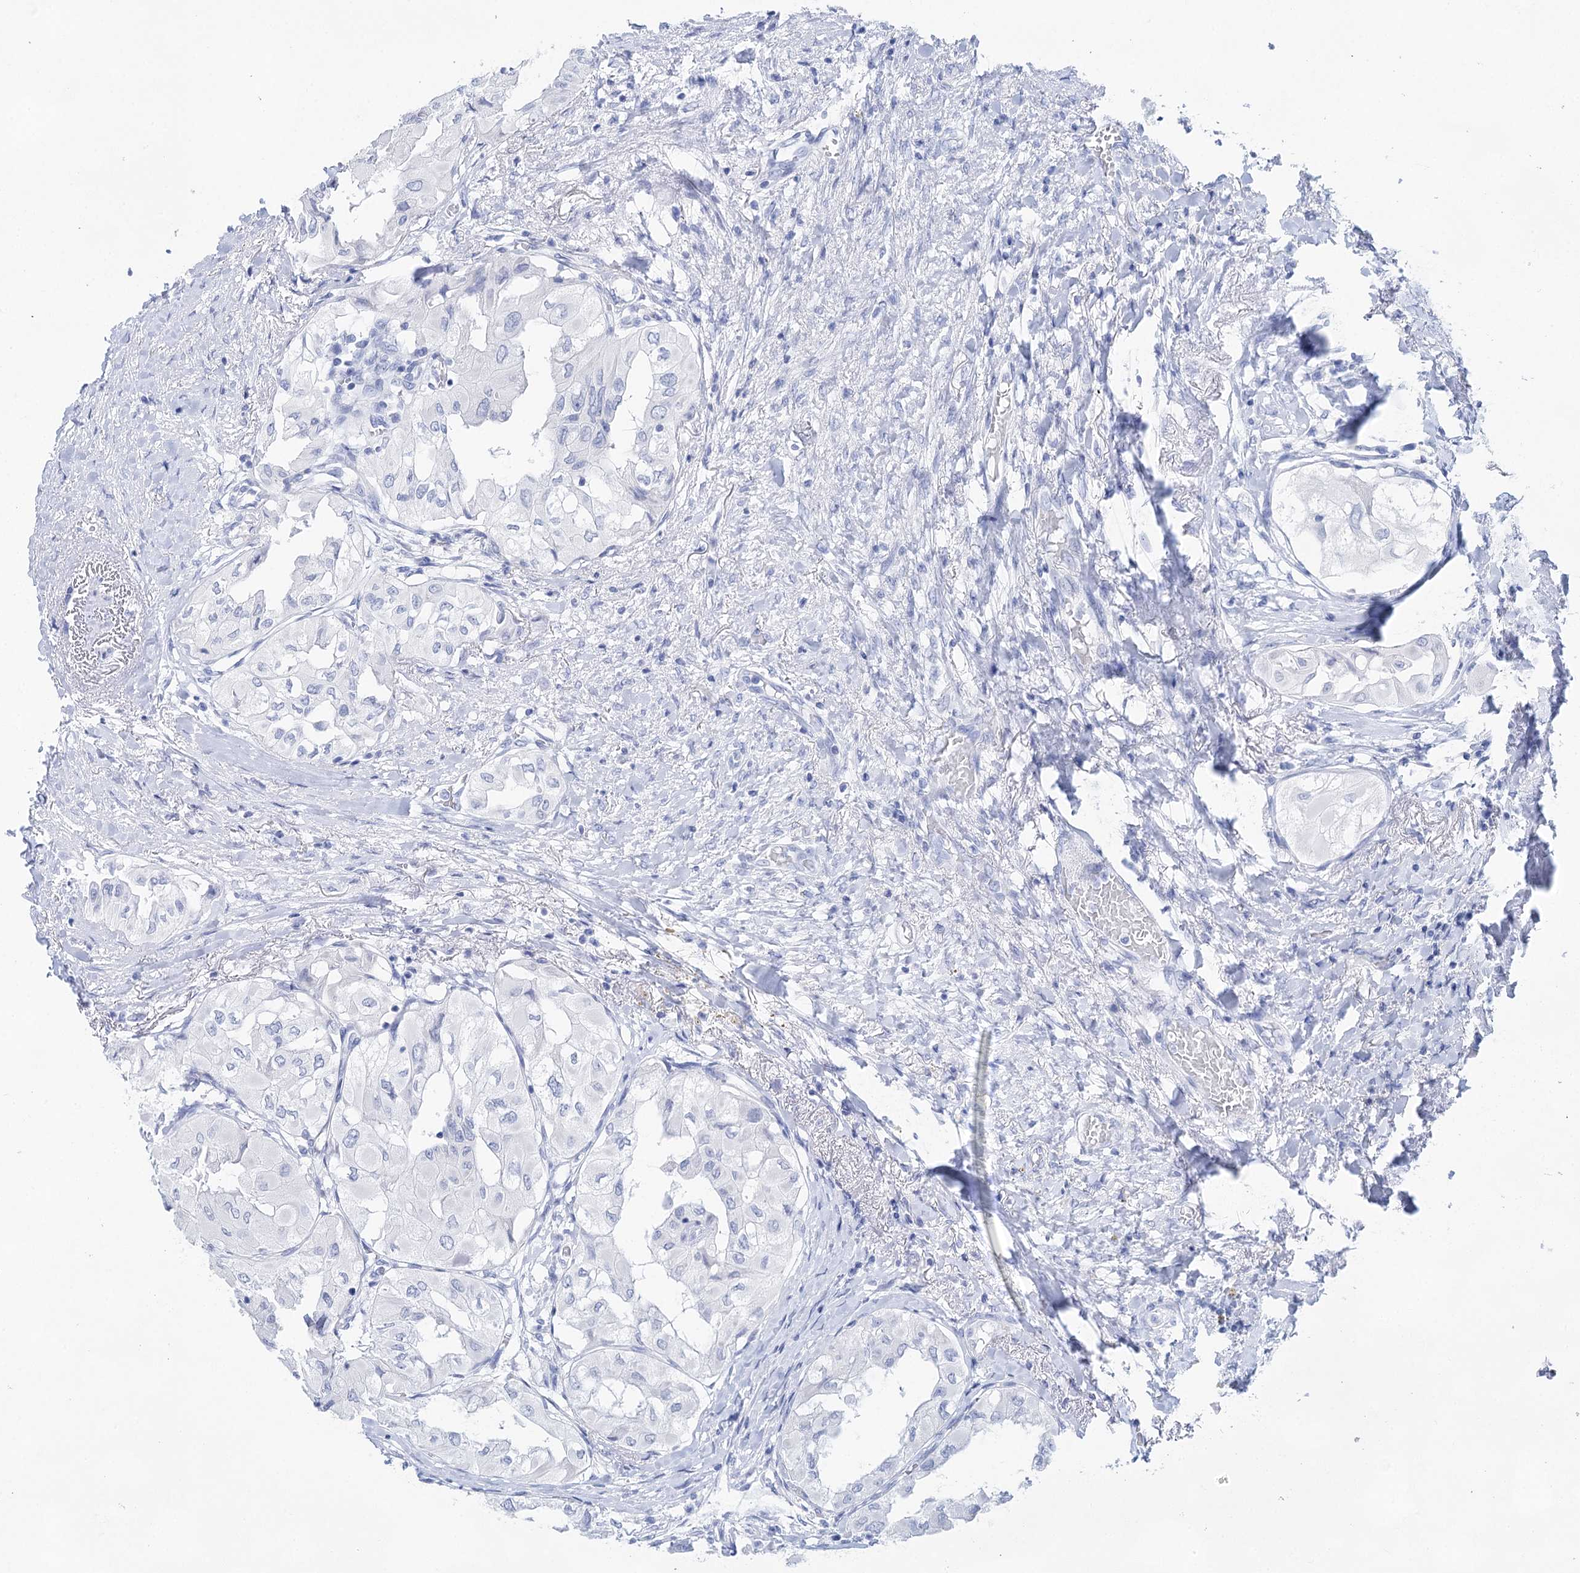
{"staining": {"intensity": "negative", "quantity": "none", "location": "none"}, "tissue": "thyroid cancer", "cell_type": "Tumor cells", "image_type": "cancer", "snomed": [{"axis": "morphology", "description": "Papillary adenocarcinoma, NOS"}, {"axis": "topography", "description": "Thyroid gland"}], "caption": "Human thyroid cancer (papillary adenocarcinoma) stained for a protein using immunohistochemistry (IHC) displays no expression in tumor cells.", "gene": "LALBA", "patient": {"sex": "female", "age": 59}}